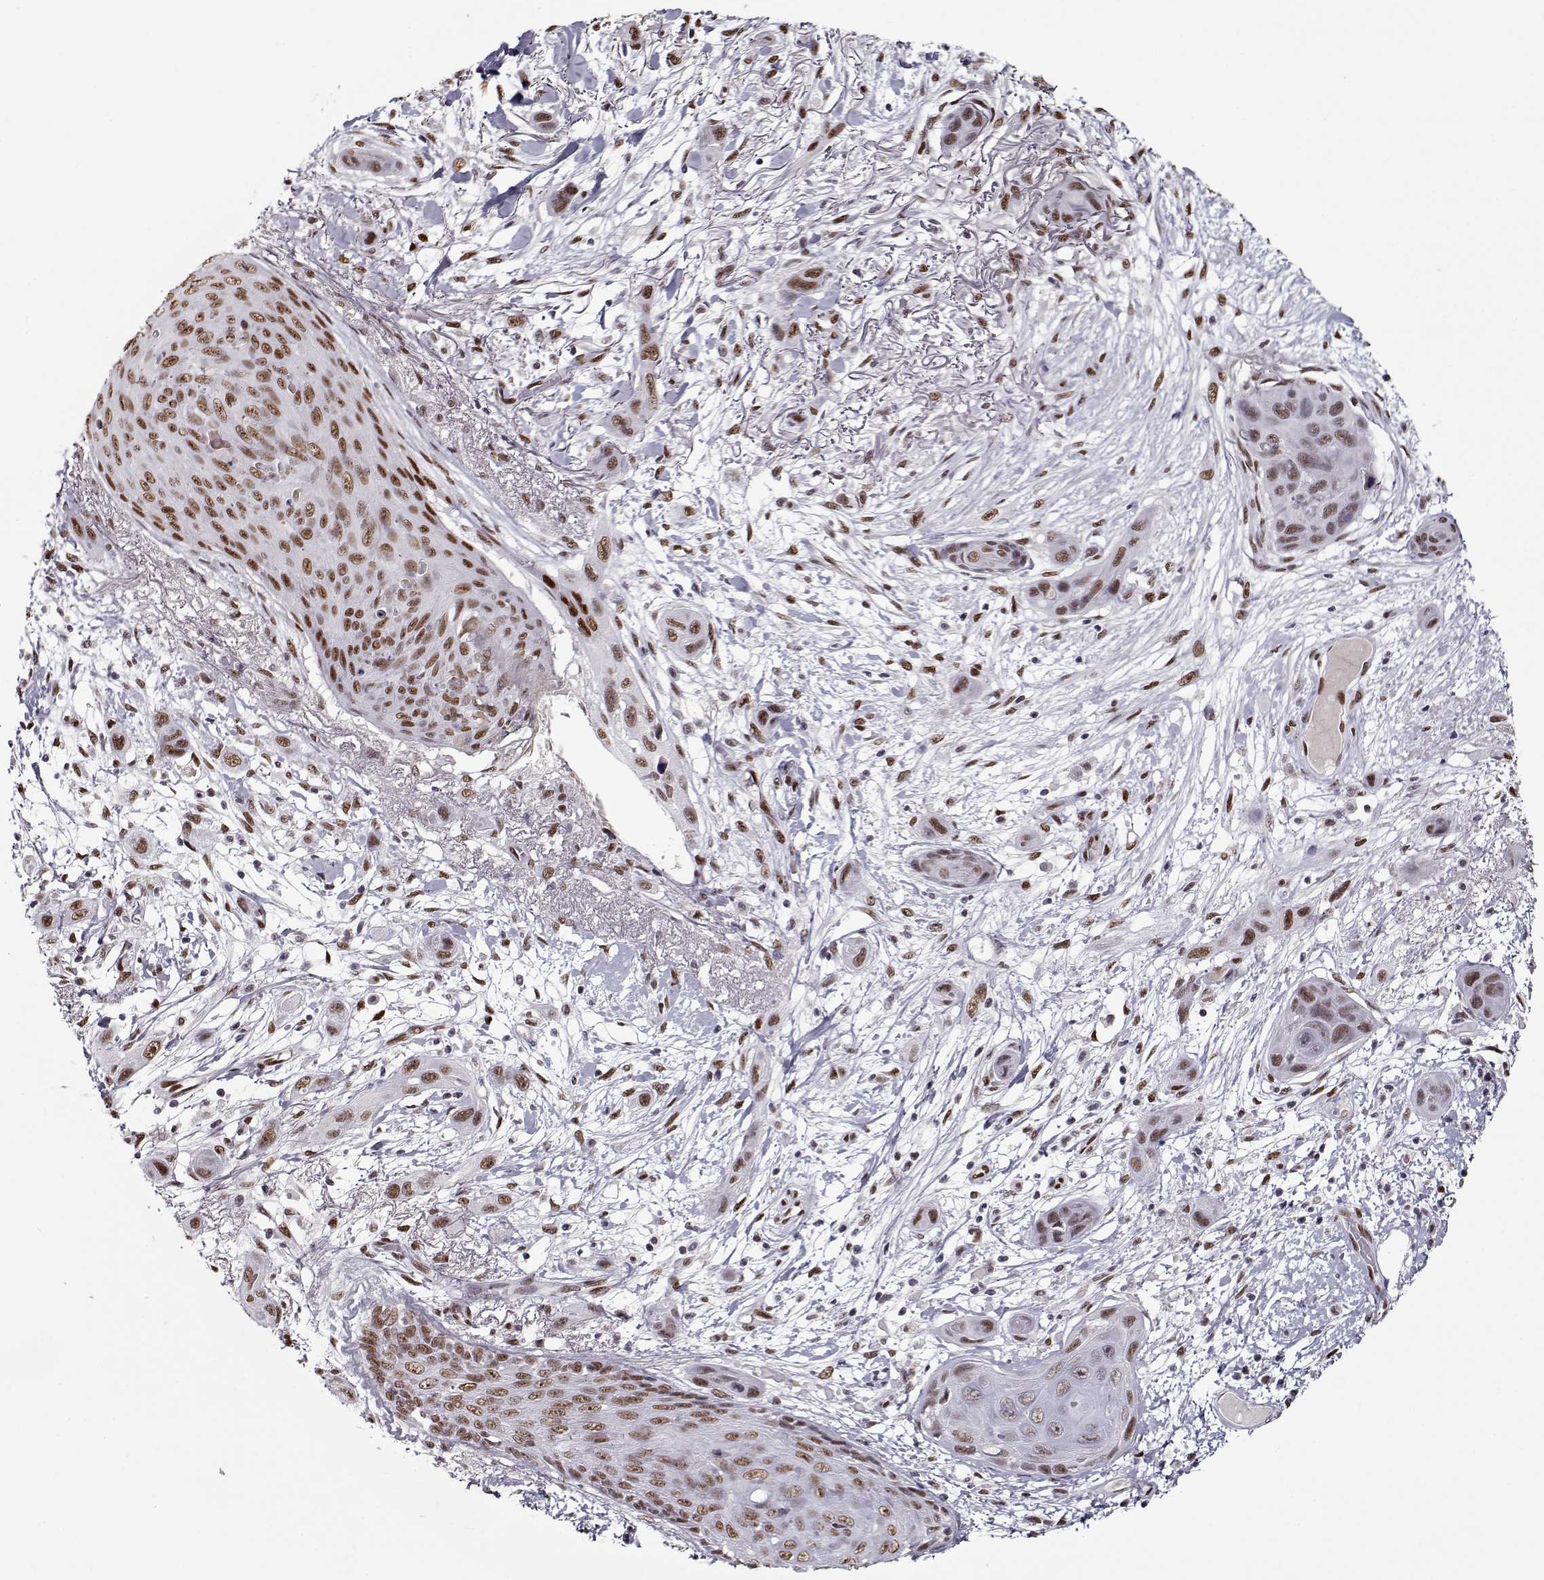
{"staining": {"intensity": "moderate", "quantity": ">75%", "location": "nuclear"}, "tissue": "skin cancer", "cell_type": "Tumor cells", "image_type": "cancer", "snomed": [{"axis": "morphology", "description": "Squamous cell carcinoma, NOS"}, {"axis": "topography", "description": "Skin"}], "caption": "High-magnification brightfield microscopy of skin squamous cell carcinoma stained with DAB (3,3'-diaminobenzidine) (brown) and counterstained with hematoxylin (blue). tumor cells exhibit moderate nuclear positivity is appreciated in about>75% of cells.", "gene": "PRMT8", "patient": {"sex": "male", "age": 79}}